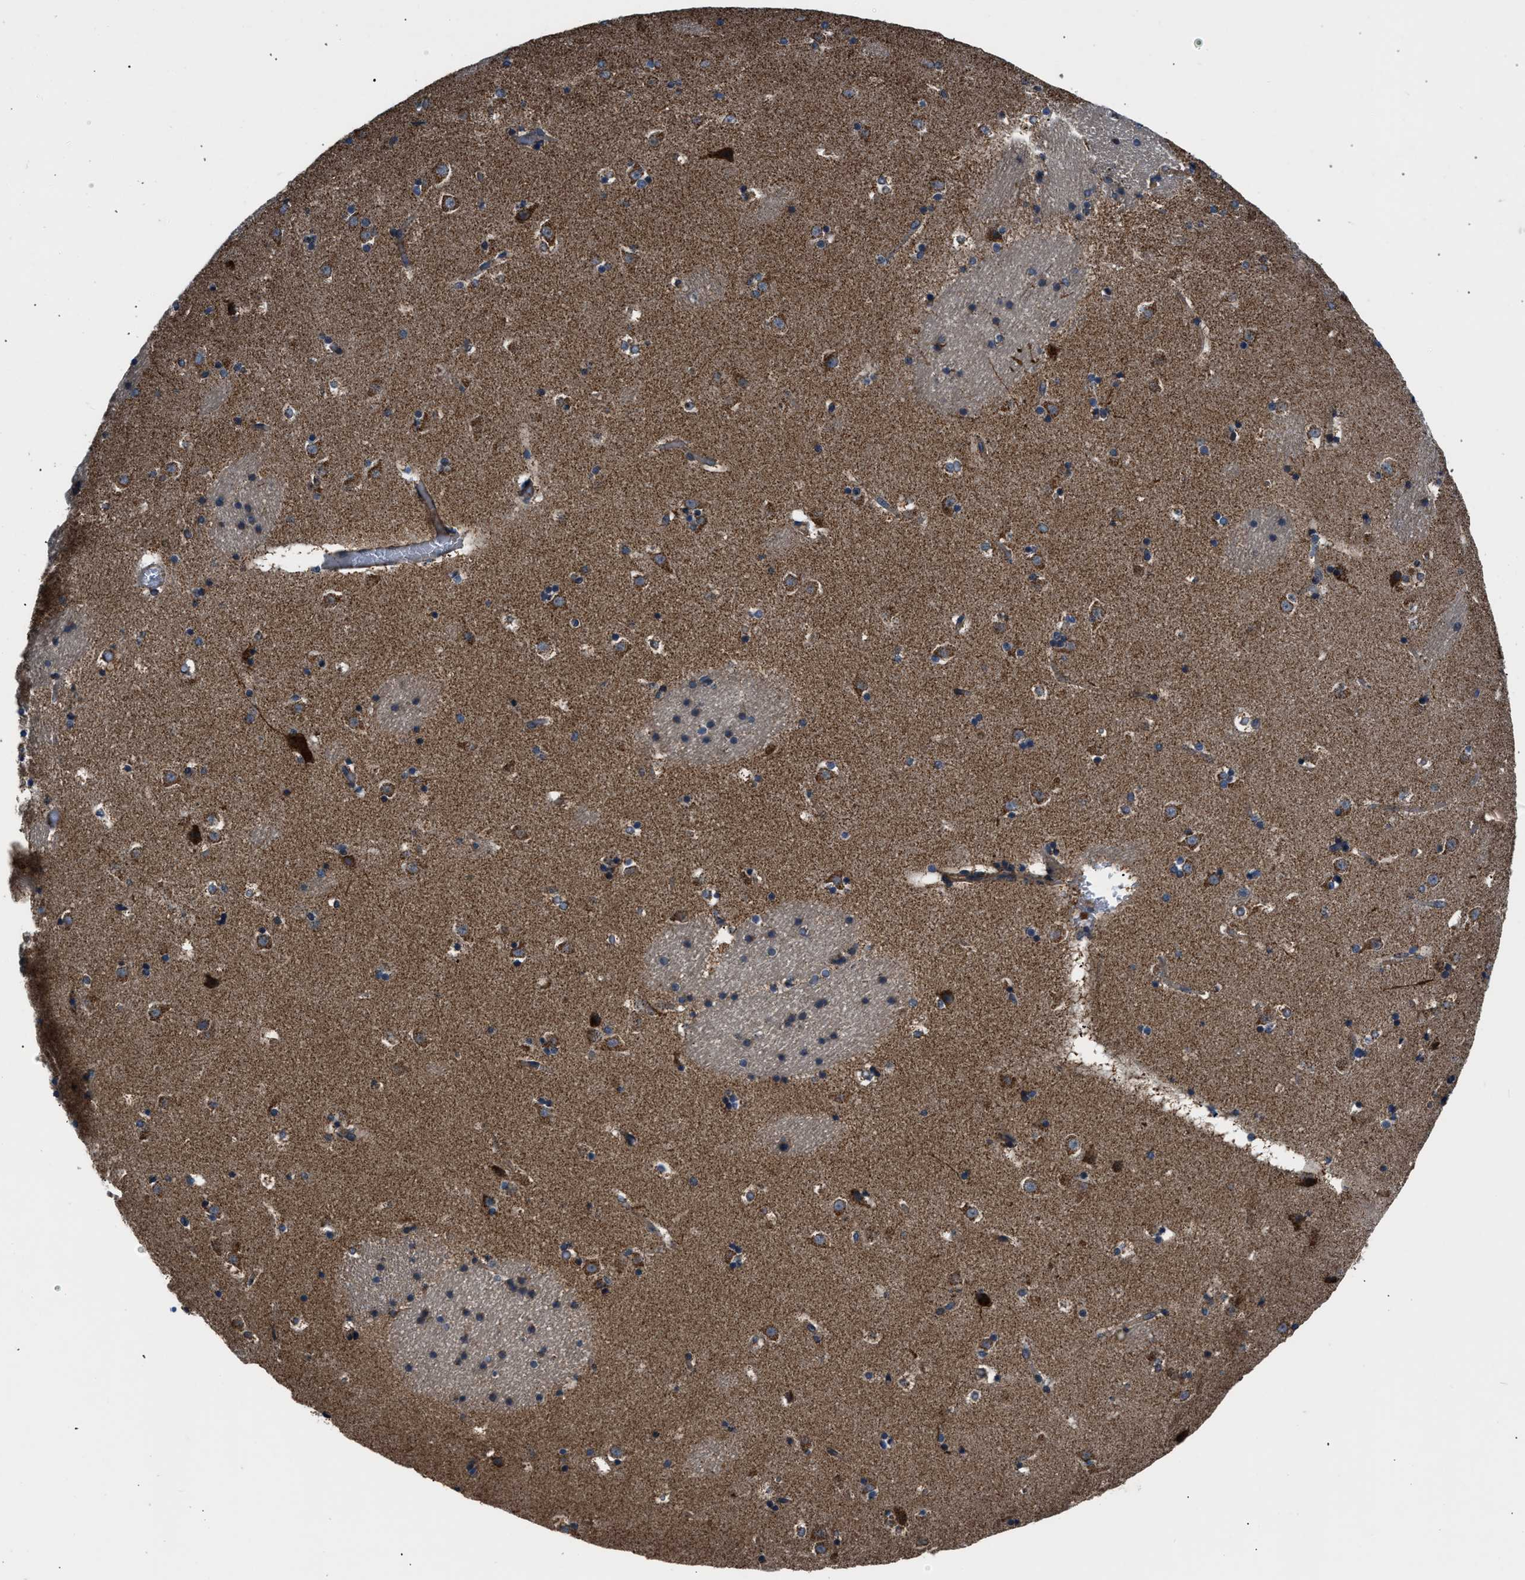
{"staining": {"intensity": "strong", "quantity": ">75%", "location": "cytoplasmic/membranous"}, "tissue": "caudate", "cell_type": "Glial cells", "image_type": "normal", "snomed": [{"axis": "morphology", "description": "Normal tissue, NOS"}, {"axis": "topography", "description": "Lateral ventricle wall"}], "caption": "A brown stain labels strong cytoplasmic/membranous staining of a protein in glial cells of unremarkable human caudate. Using DAB (3,3'-diaminobenzidine) (brown) and hematoxylin (blue) stains, captured at high magnification using brightfield microscopy.", "gene": "OPTN", "patient": {"sex": "male", "age": 45}}